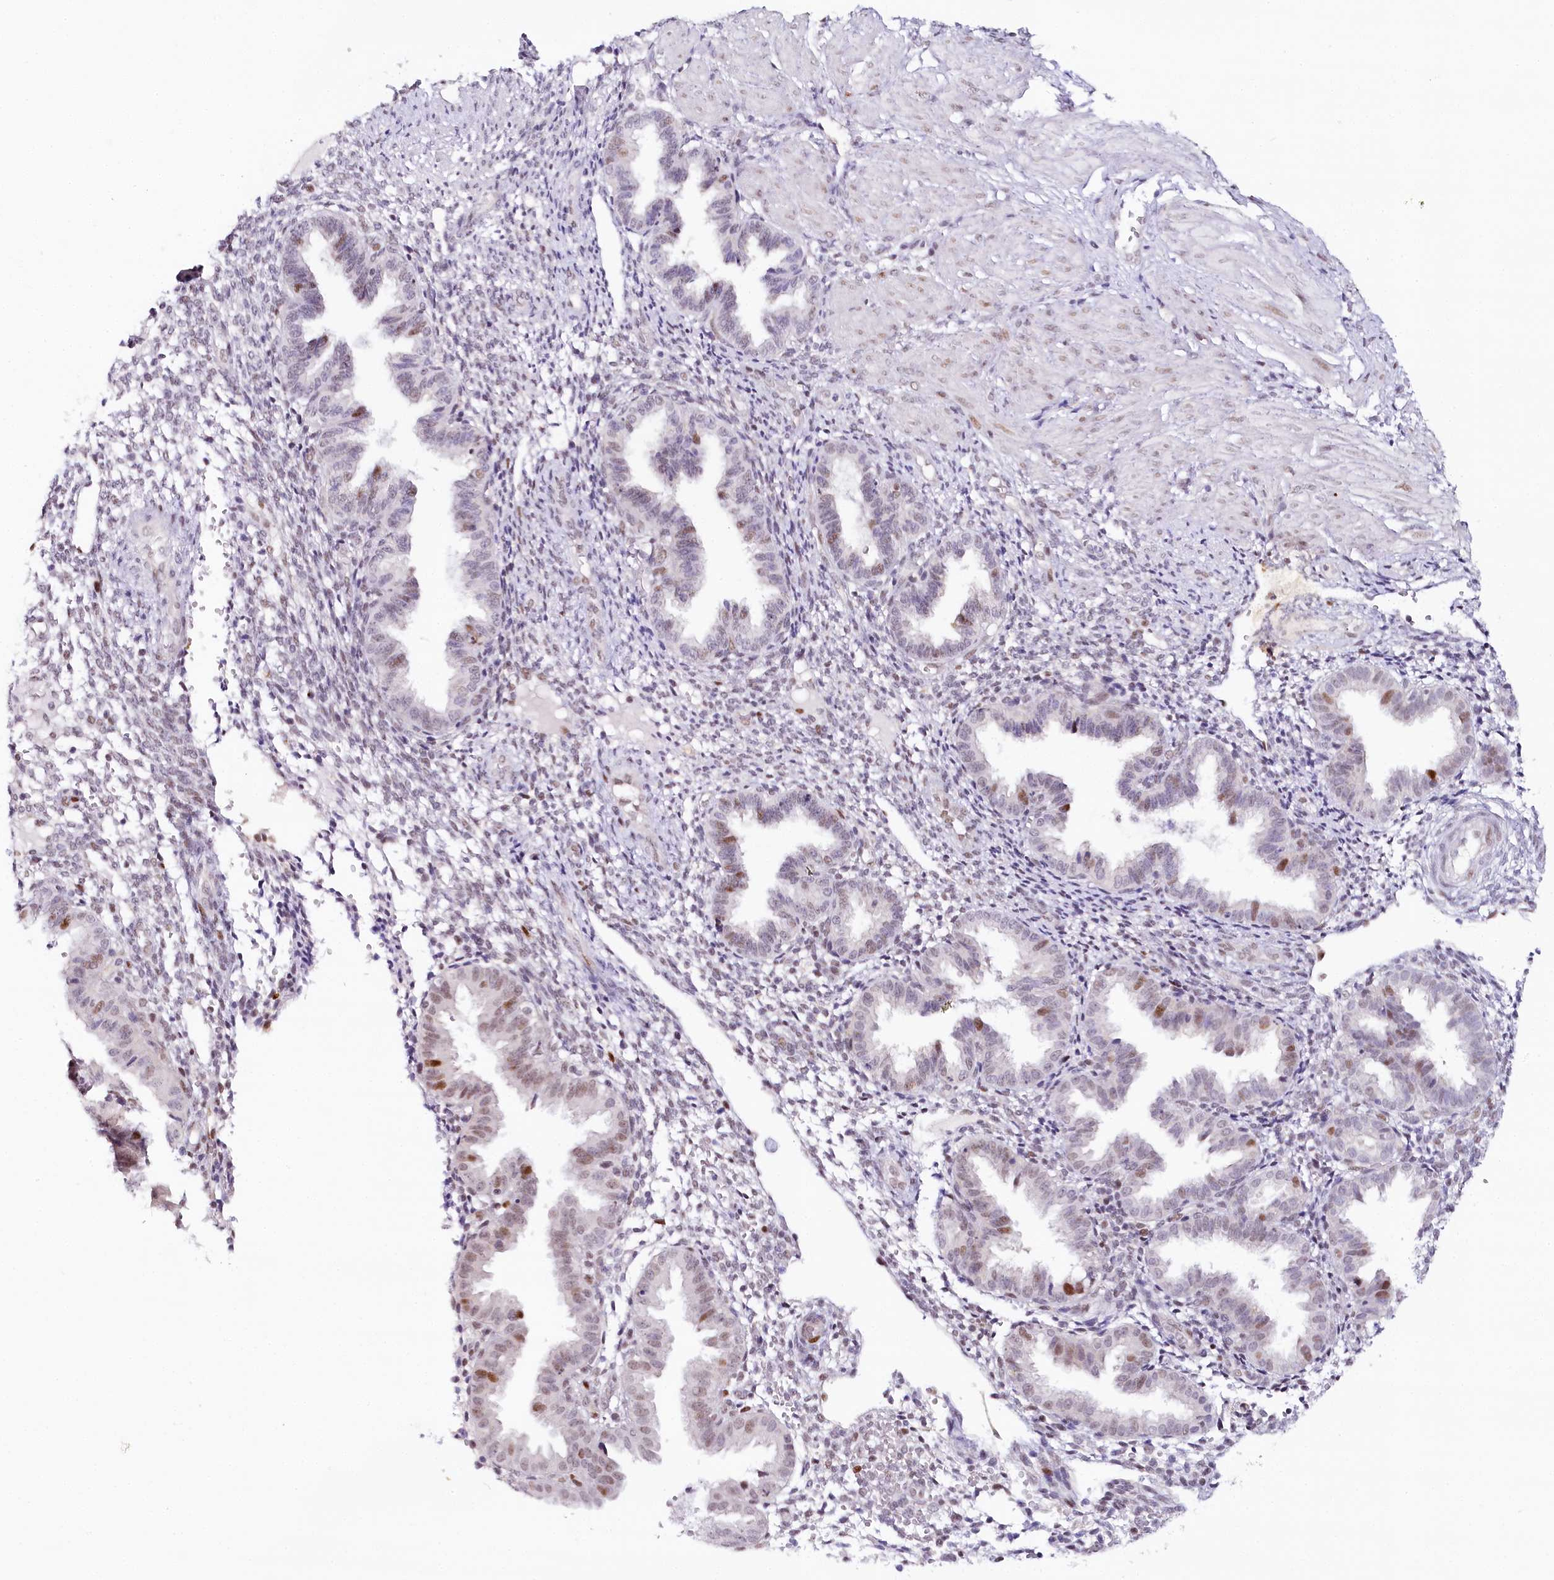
{"staining": {"intensity": "weak", "quantity": "<25%", "location": "nuclear"}, "tissue": "endometrium", "cell_type": "Cells in endometrial stroma", "image_type": "normal", "snomed": [{"axis": "morphology", "description": "Normal tissue, NOS"}, {"axis": "topography", "description": "Endometrium"}], "caption": "The IHC micrograph has no significant staining in cells in endometrial stroma of endometrium.", "gene": "TP53", "patient": {"sex": "female", "age": 33}}